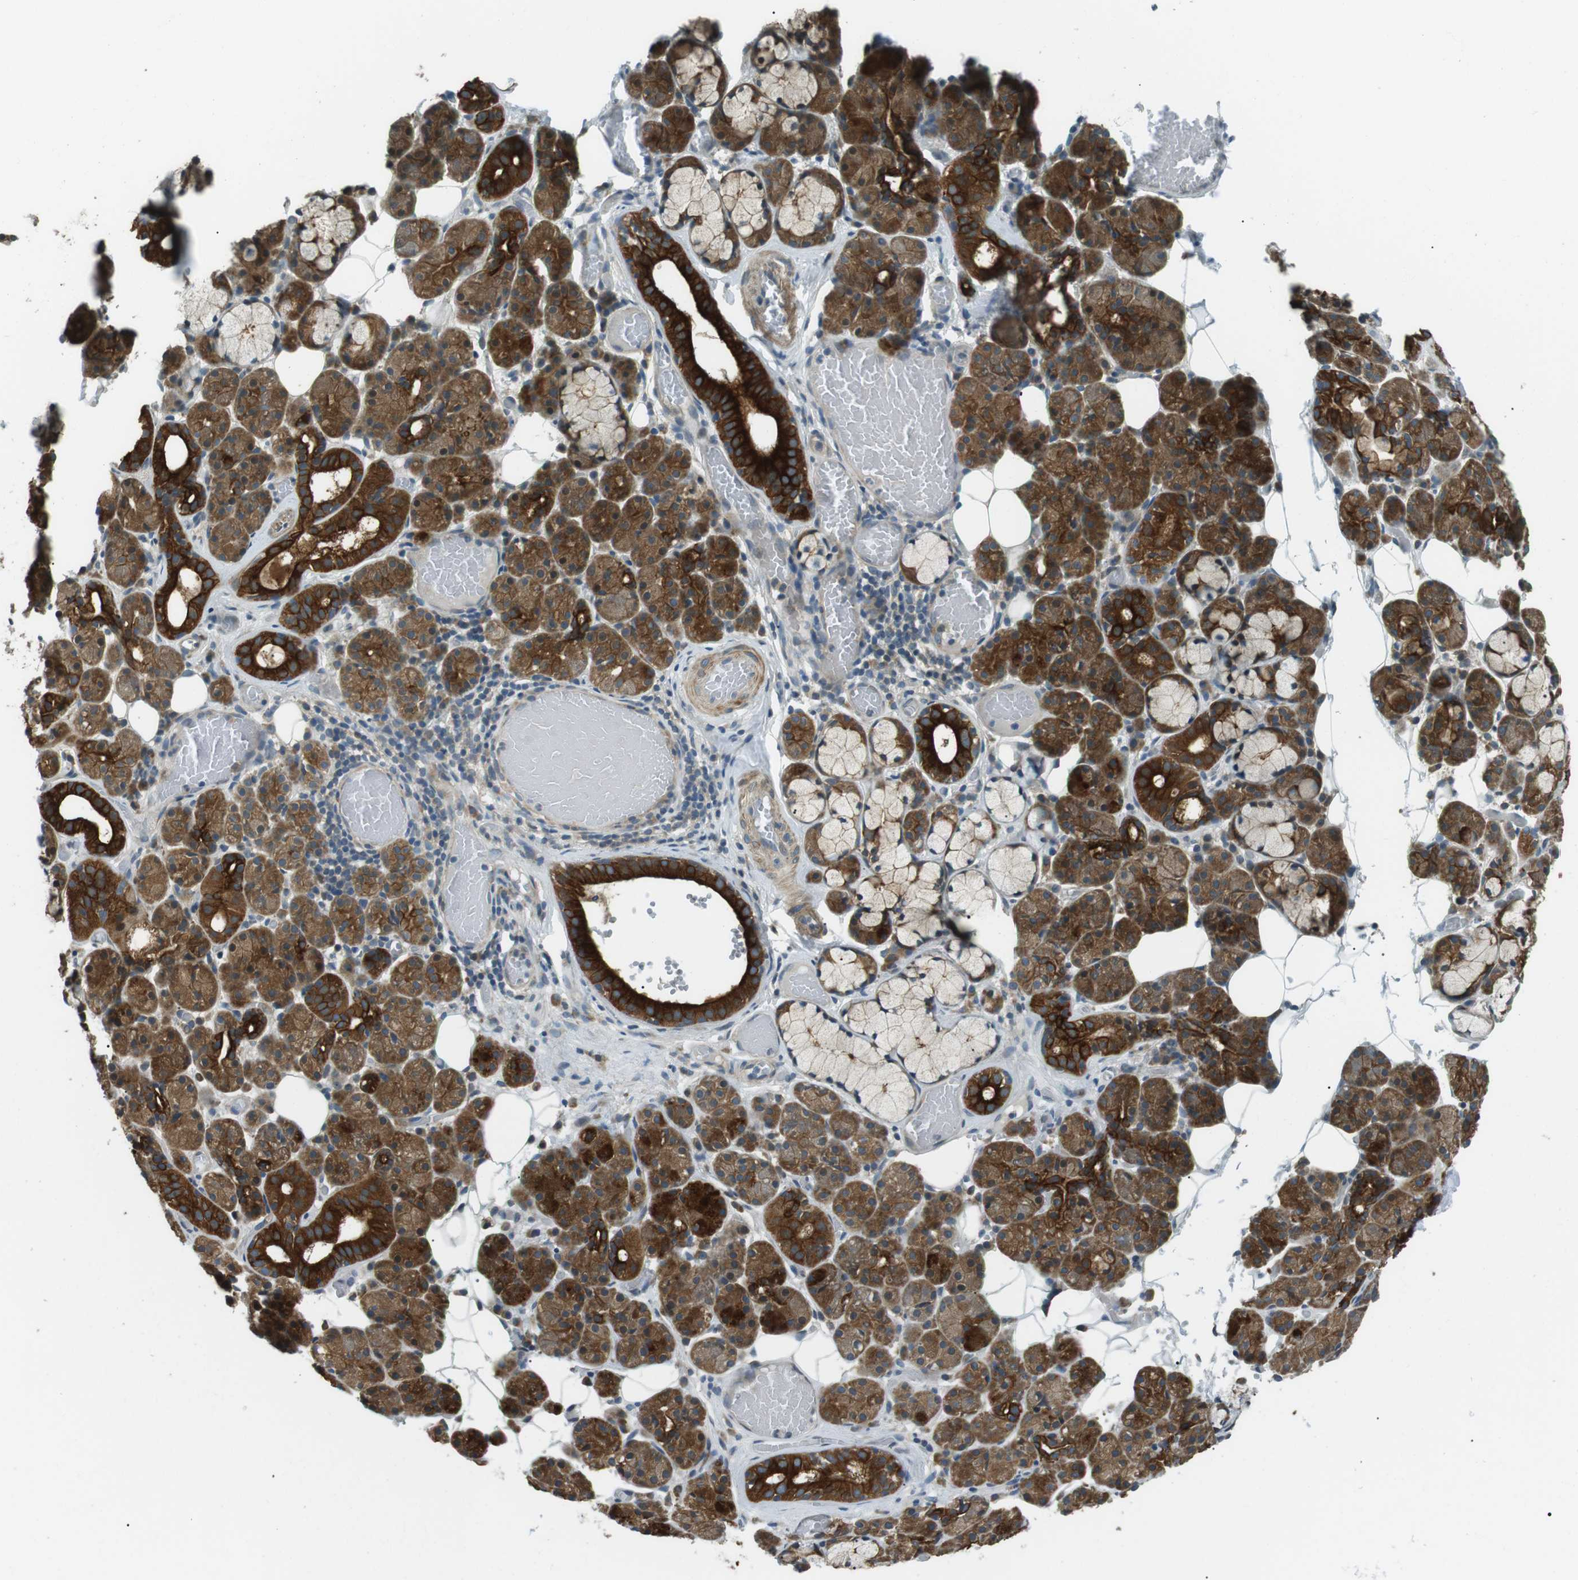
{"staining": {"intensity": "strong", "quantity": ">75%", "location": "cytoplasmic/membranous"}, "tissue": "salivary gland", "cell_type": "Glandular cells", "image_type": "normal", "snomed": [{"axis": "morphology", "description": "Normal tissue, NOS"}, {"axis": "topography", "description": "Salivary gland"}], "caption": "IHC image of normal salivary gland: salivary gland stained using immunohistochemistry shows high levels of strong protein expression localized specifically in the cytoplasmic/membranous of glandular cells, appearing as a cytoplasmic/membranous brown color.", "gene": "TMEM74", "patient": {"sex": "male", "age": 63}}